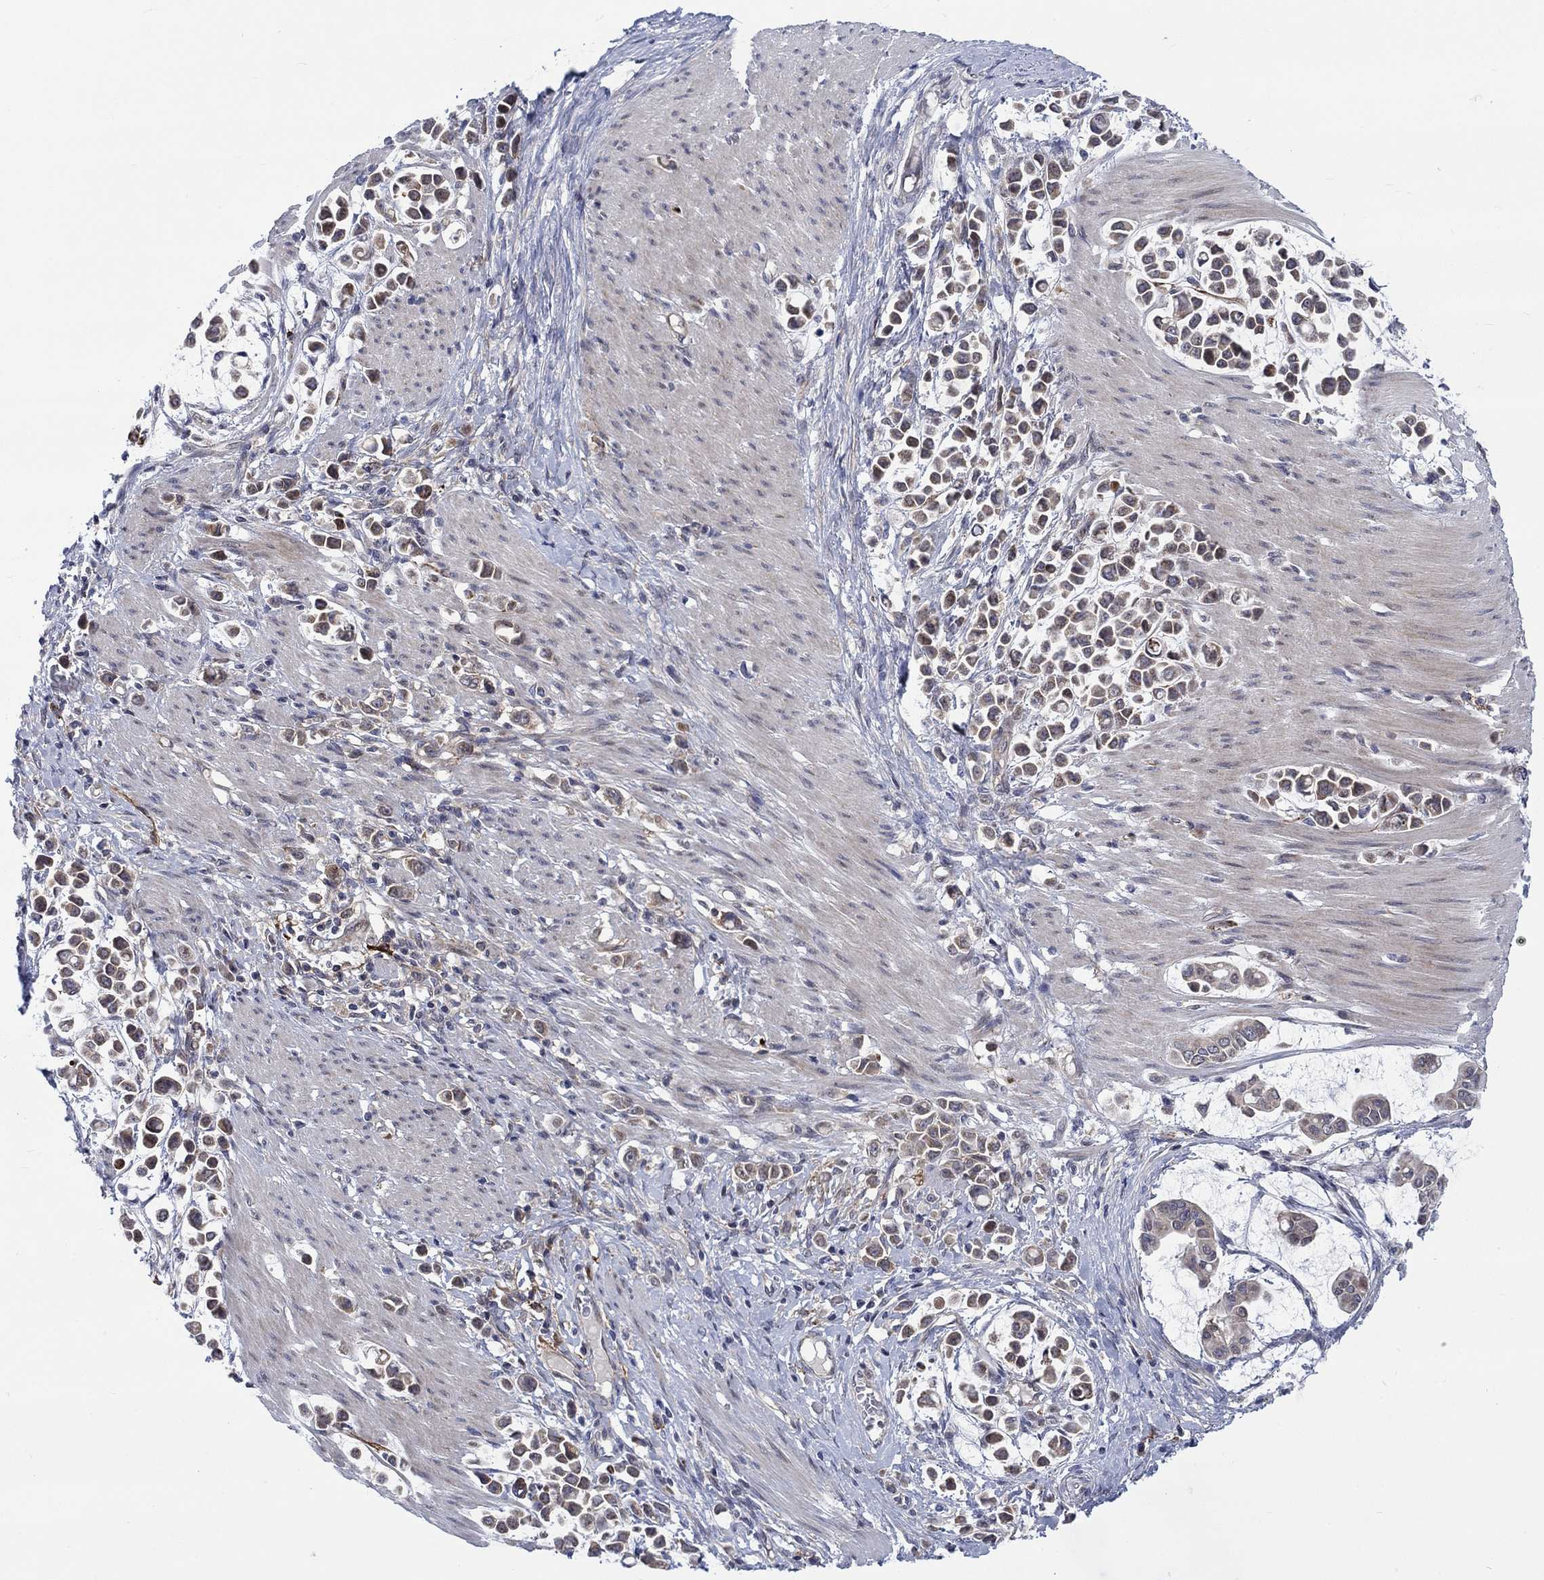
{"staining": {"intensity": "weak", "quantity": "<25%", "location": "cytoplasmic/membranous"}, "tissue": "stomach cancer", "cell_type": "Tumor cells", "image_type": "cancer", "snomed": [{"axis": "morphology", "description": "Adenocarcinoma, NOS"}, {"axis": "topography", "description": "Stomach"}], "caption": "This is a micrograph of immunohistochemistry staining of adenocarcinoma (stomach), which shows no expression in tumor cells.", "gene": "SLC35F2", "patient": {"sex": "male", "age": 82}}